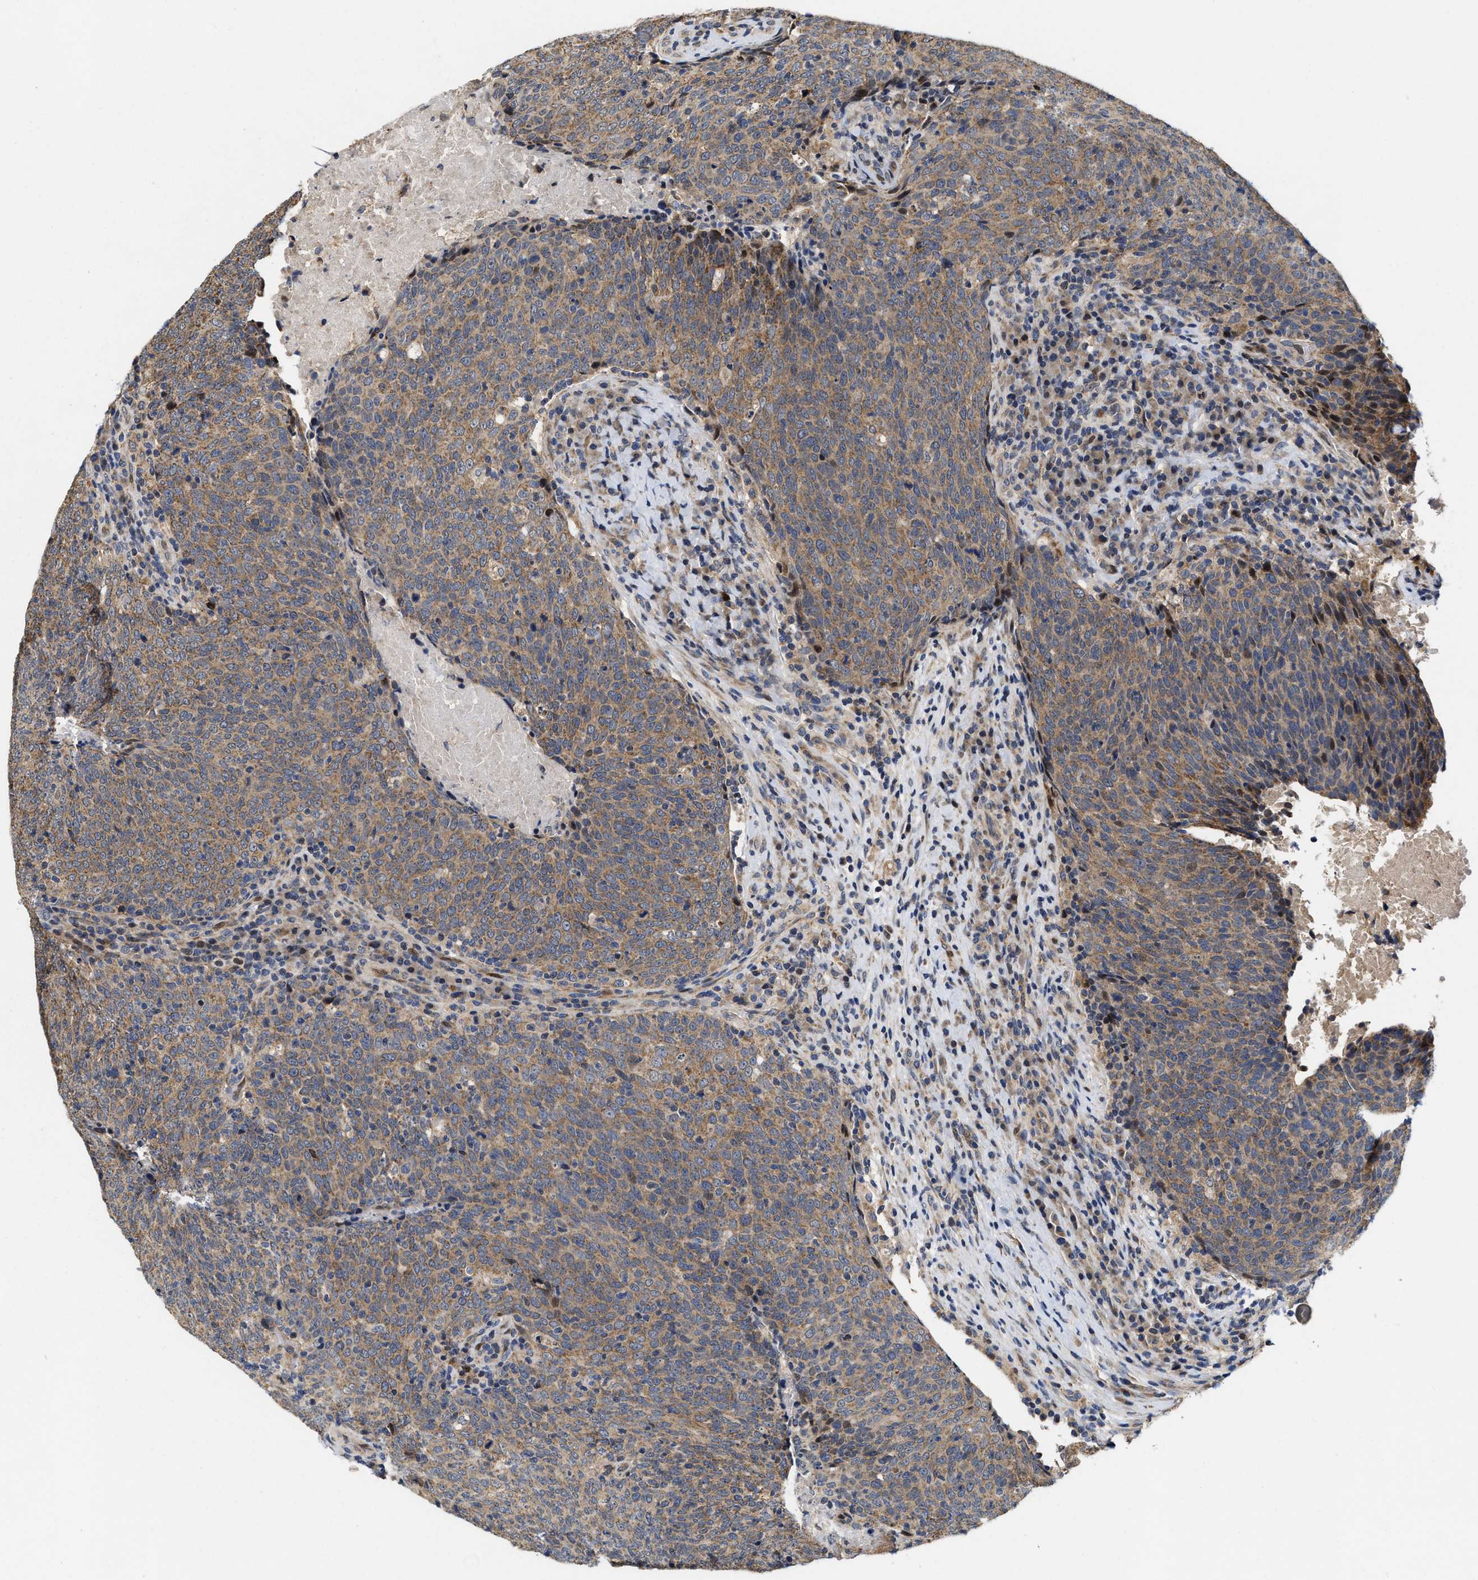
{"staining": {"intensity": "moderate", "quantity": ">75%", "location": "cytoplasmic/membranous"}, "tissue": "head and neck cancer", "cell_type": "Tumor cells", "image_type": "cancer", "snomed": [{"axis": "morphology", "description": "Squamous cell carcinoma, NOS"}, {"axis": "morphology", "description": "Squamous cell carcinoma, metastatic, NOS"}, {"axis": "topography", "description": "Lymph node"}, {"axis": "topography", "description": "Head-Neck"}], "caption": "An immunohistochemistry histopathology image of neoplastic tissue is shown. Protein staining in brown shows moderate cytoplasmic/membranous positivity in head and neck cancer within tumor cells.", "gene": "SCYL2", "patient": {"sex": "male", "age": 62}}